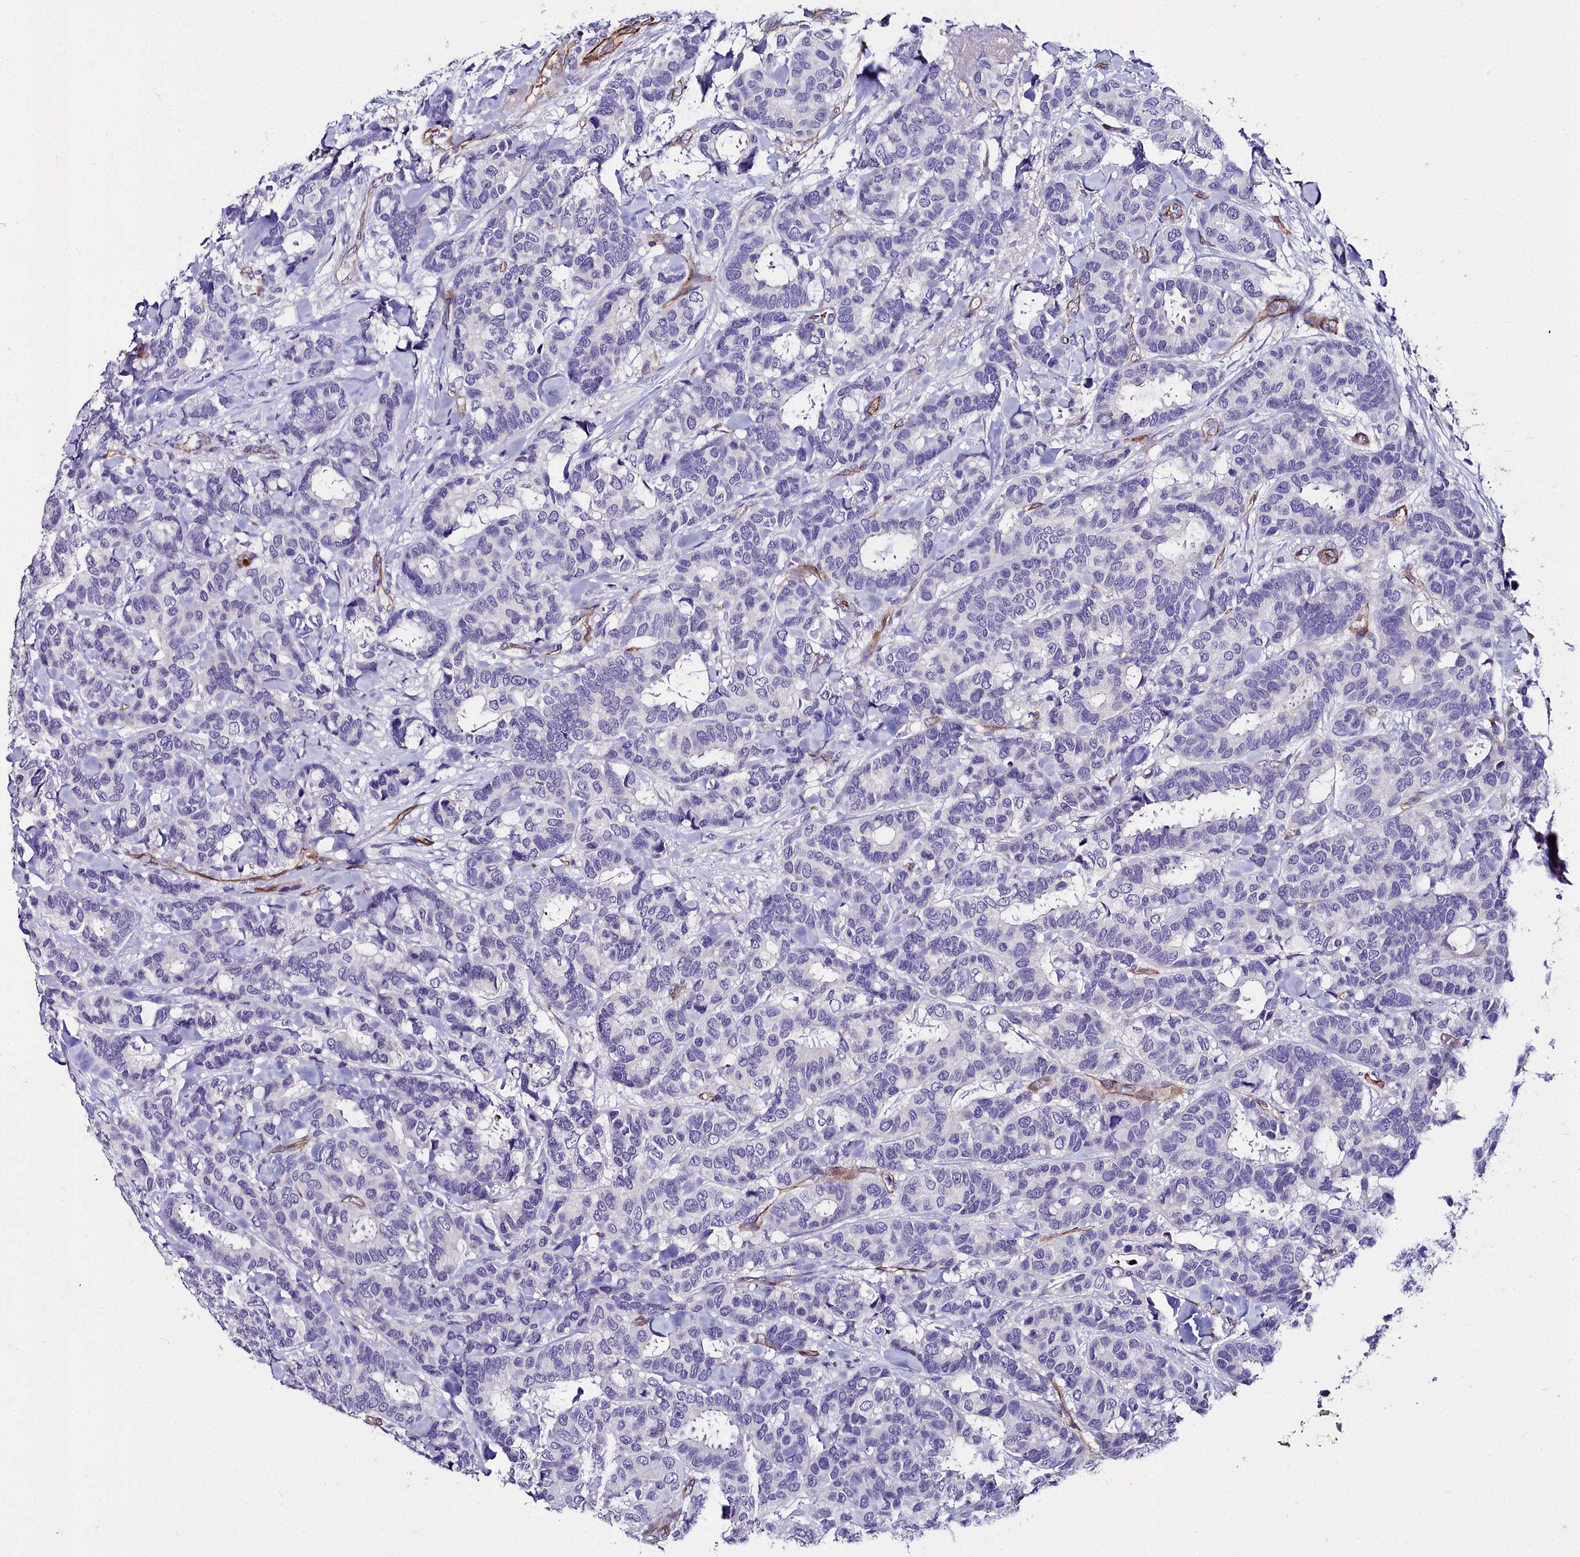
{"staining": {"intensity": "negative", "quantity": "none", "location": "none"}, "tissue": "breast cancer", "cell_type": "Tumor cells", "image_type": "cancer", "snomed": [{"axis": "morphology", "description": "Normal tissue, NOS"}, {"axis": "morphology", "description": "Duct carcinoma"}, {"axis": "topography", "description": "Breast"}], "caption": "Immunohistochemical staining of human infiltrating ductal carcinoma (breast) displays no significant expression in tumor cells.", "gene": "CYP4F11", "patient": {"sex": "female", "age": 87}}